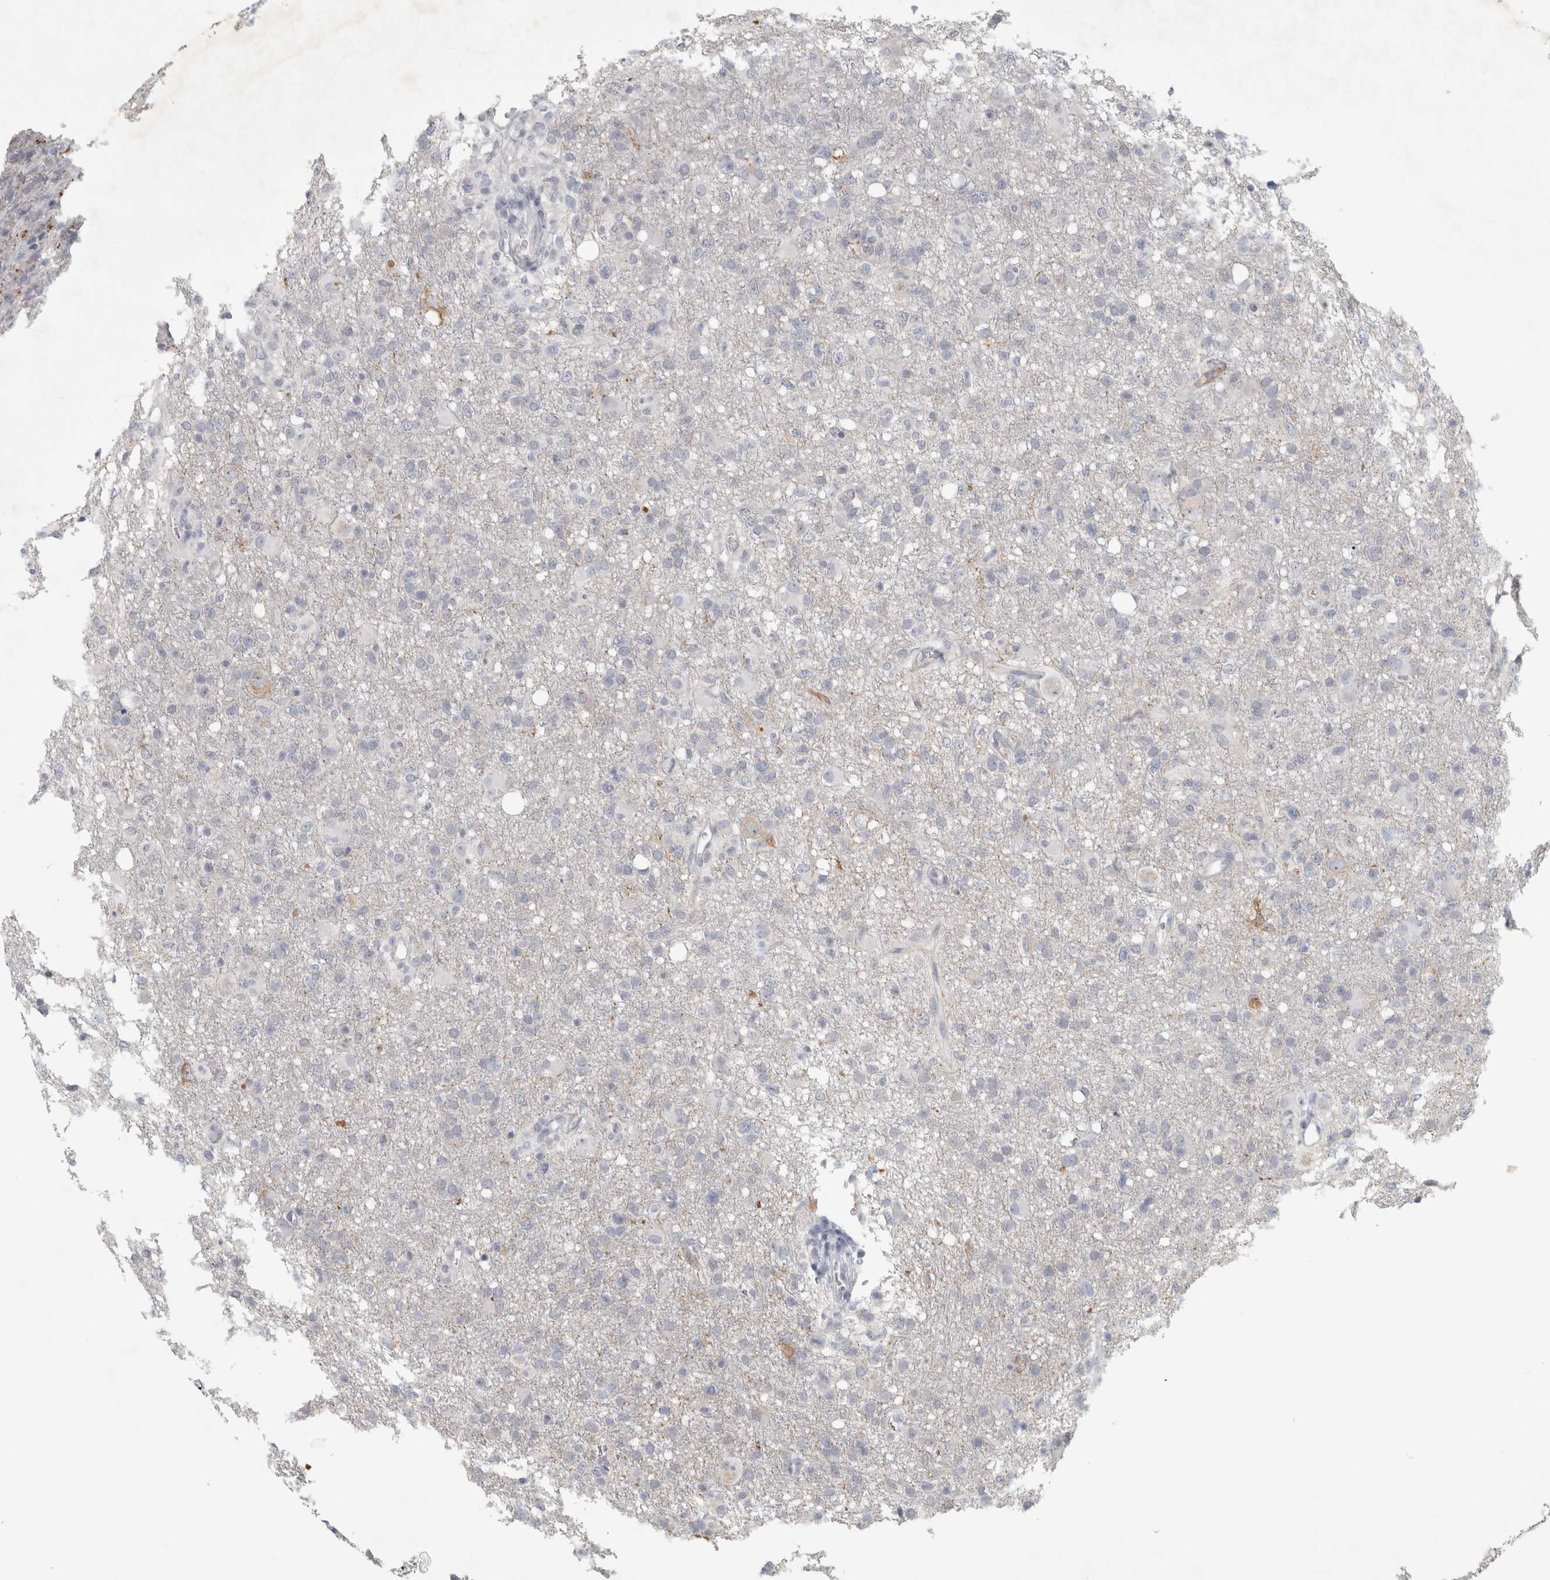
{"staining": {"intensity": "negative", "quantity": "none", "location": "none"}, "tissue": "glioma", "cell_type": "Tumor cells", "image_type": "cancer", "snomed": [{"axis": "morphology", "description": "Glioma, malignant, High grade"}, {"axis": "topography", "description": "Brain"}], "caption": "A photomicrograph of malignant glioma (high-grade) stained for a protein displays no brown staining in tumor cells. (DAB (3,3'-diaminobenzidine) immunohistochemistry, high magnification).", "gene": "PTPRN2", "patient": {"sex": "female", "age": 57}}